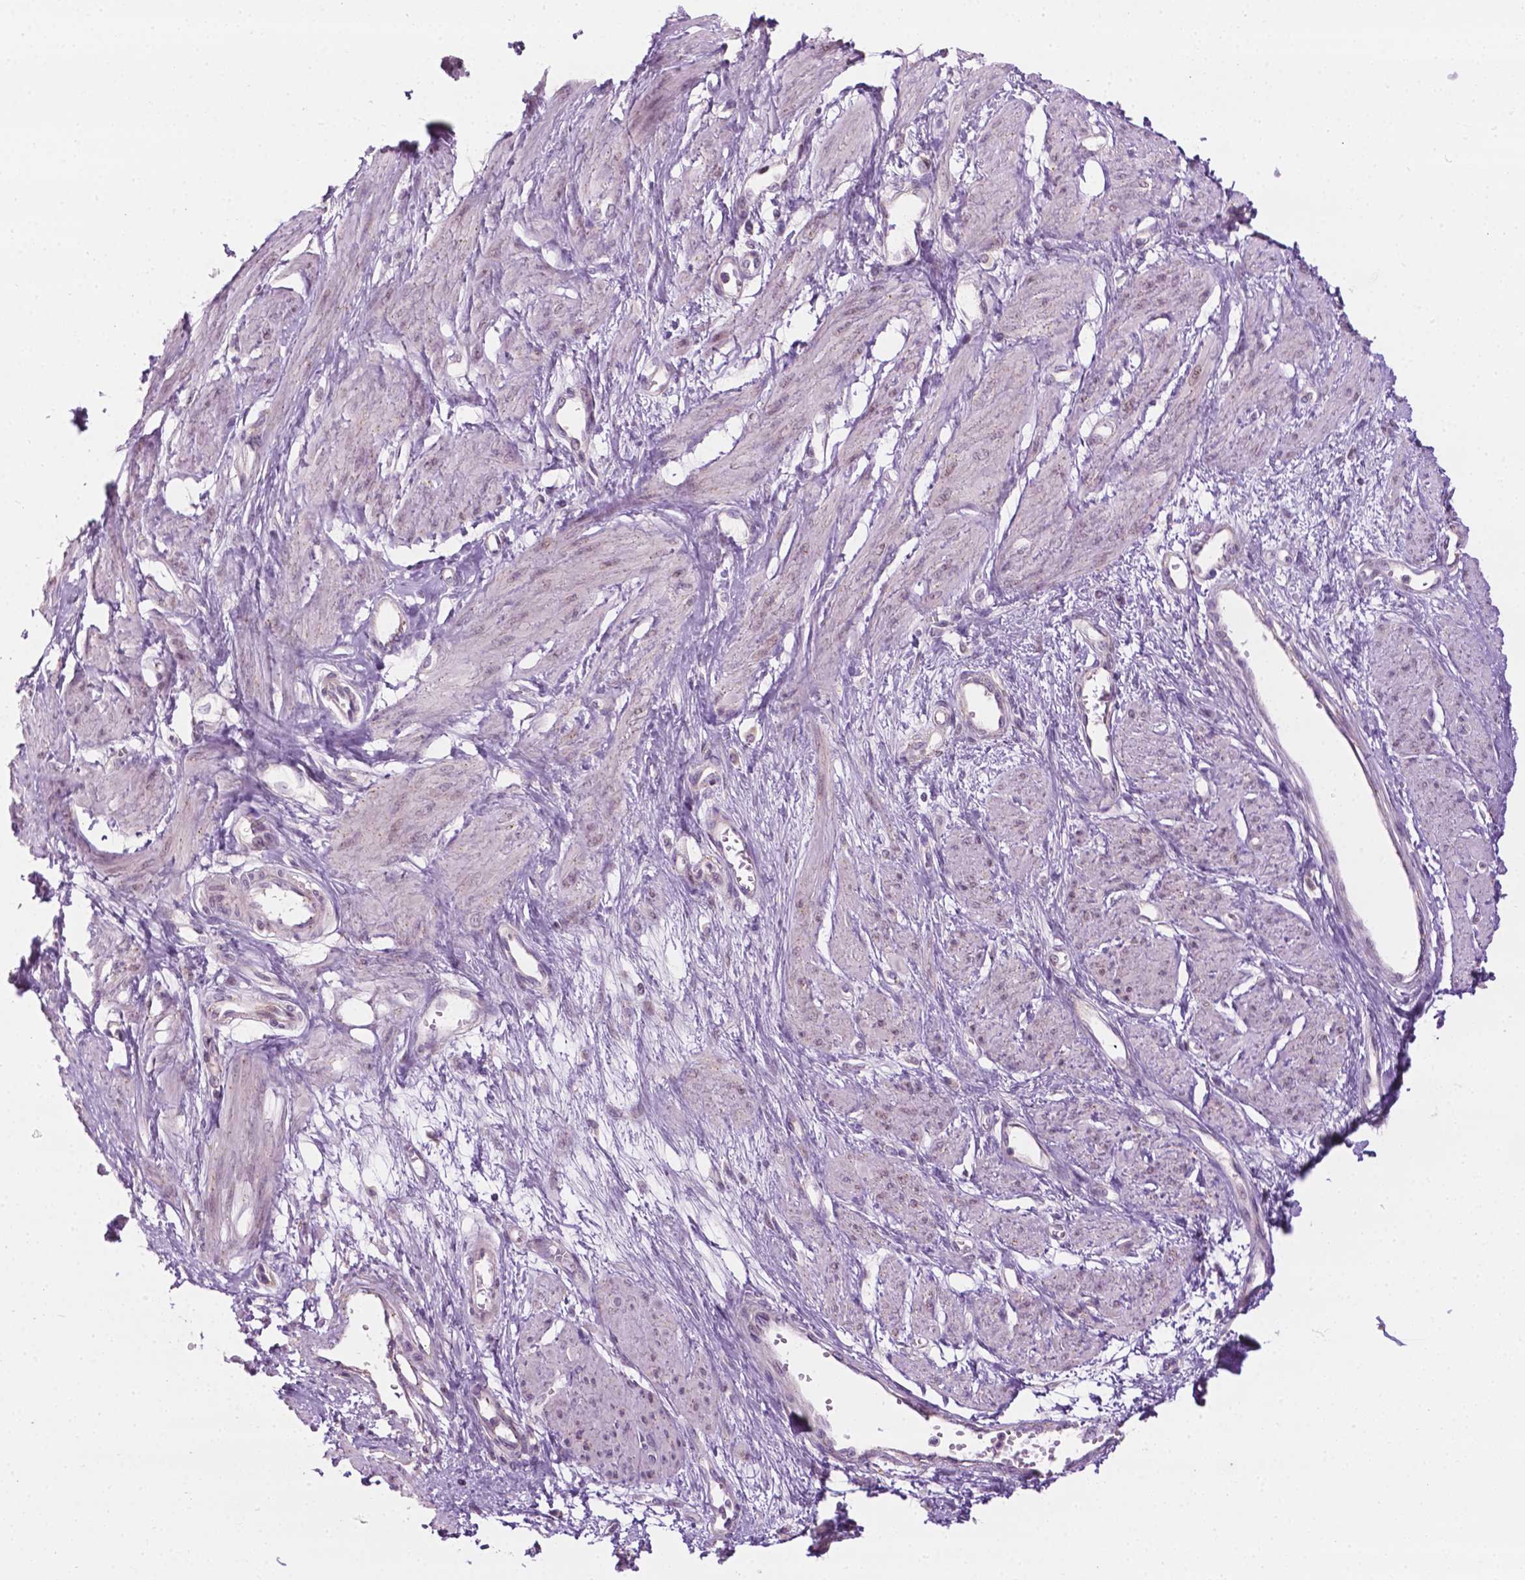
{"staining": {"intensity": "negative", "quantity": "none", "location": "none"}, "tissue": "smooth muscle", "cell_type": "Smooth muscle cells", "image_type": "normal", "snomed": [{"axis": "morphology", "description": "Normal tissue, NOS"}, {"axis": "topography", "description": "Smooth muscle"}, {"axis": "topography", "description": "Uterus"}], "caption": "A high-resolution image shows immunohistochemistry staining of benign smooth muscle, which shows no significant expression in smooth muscle cells.", "gene": "DENND4A", "patient": {"sex": "female", "age": 39}}